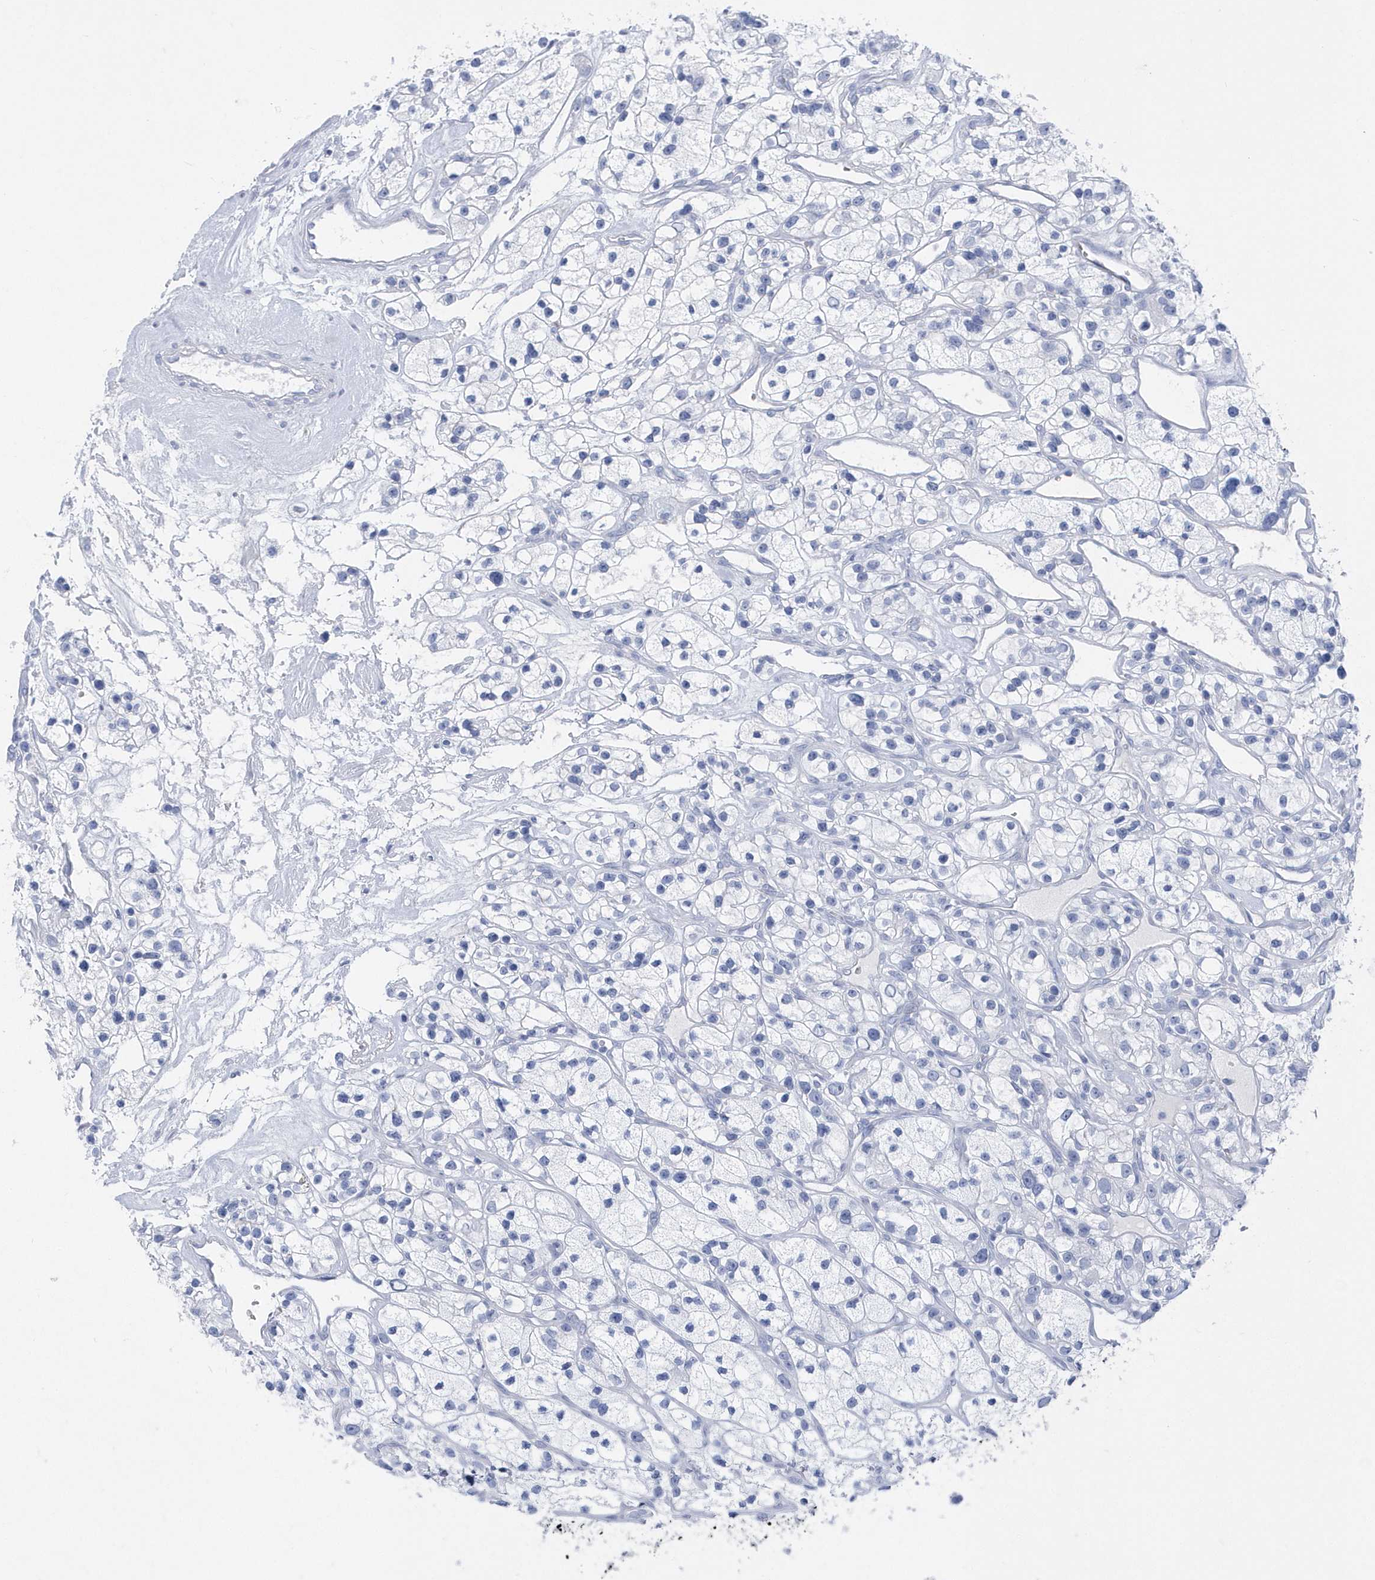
{"staining": {"intensity": "negative", "quantity": "none", "location": "none"}, "tissue": "renal cancer", "cell_type": "Tumor cells", "image_type": "cancer", "snomed": [{"axis": "morphology", "description": "Adenocarcinoma, NOS"}, {"axis": "topography", "description": "Kidney"}], "caption": "Tumor cells are negative for protein expression in human adenocarcinoma (renal). (DAB (3,3'-diaminobenzidine) IHC with hematoxylin counter stain).", "gene": "PTPRO", "patient": {"sex": "female", "age": 57}}